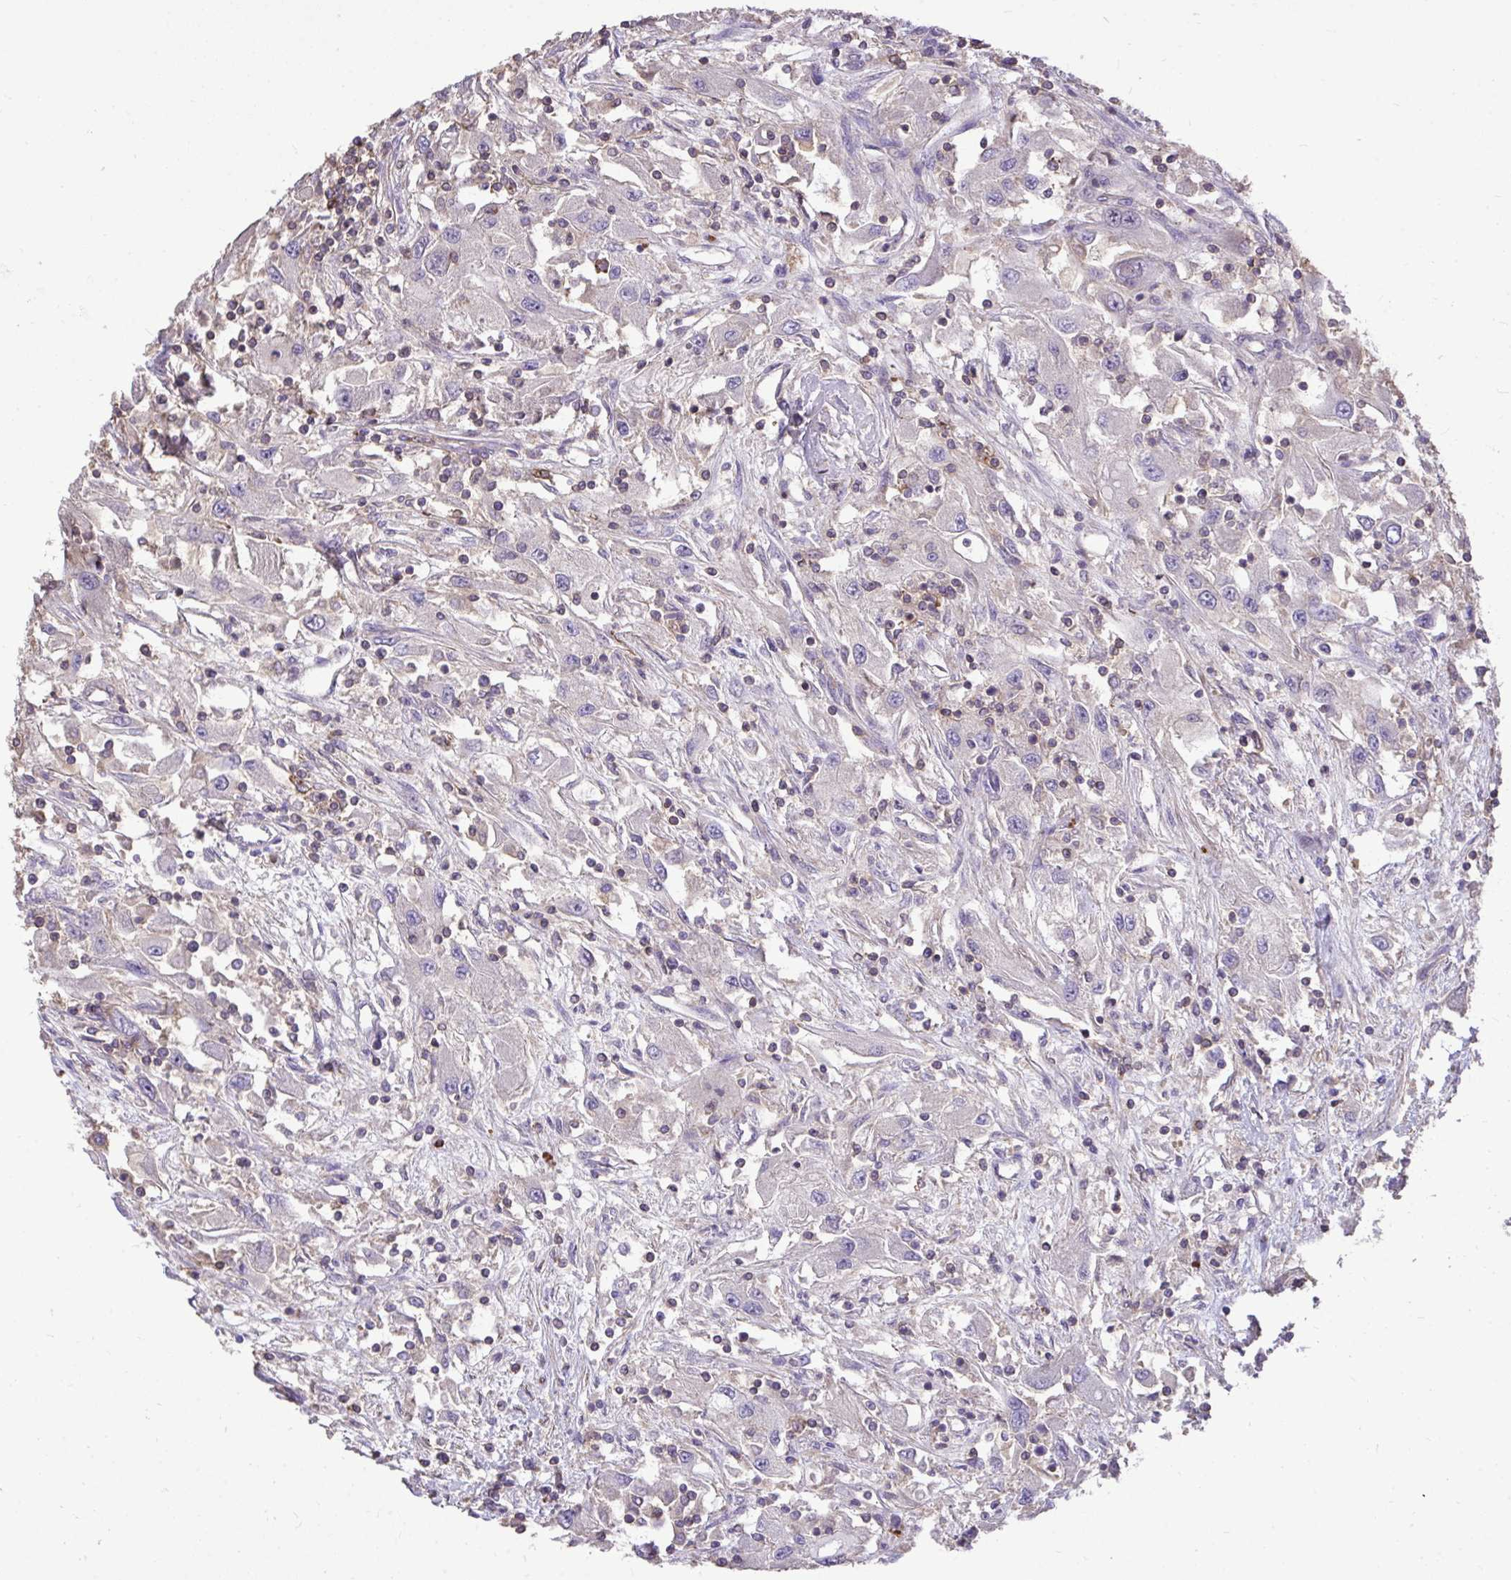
{"staining": {"intensity": "negative", "quantity": "none", "location": "none"}, "tissue": "renal cancer", "cell_type": "Tumor cells", "image_type": "cancer", "snomed": [{"axis": "morphology", "description": "Adenocarcinoma, NOS"}, {"axis": "topography", "description": "Kidney"}], "caption": "An immunohistochemistry micrograph of renal cancer (adenocarcinoma) is shown. There is no staining in tumor cells of renal cancer (adenocarcinoma).", "gene": "IGFL2", "patient": {"sex": "female", "age": 67}}